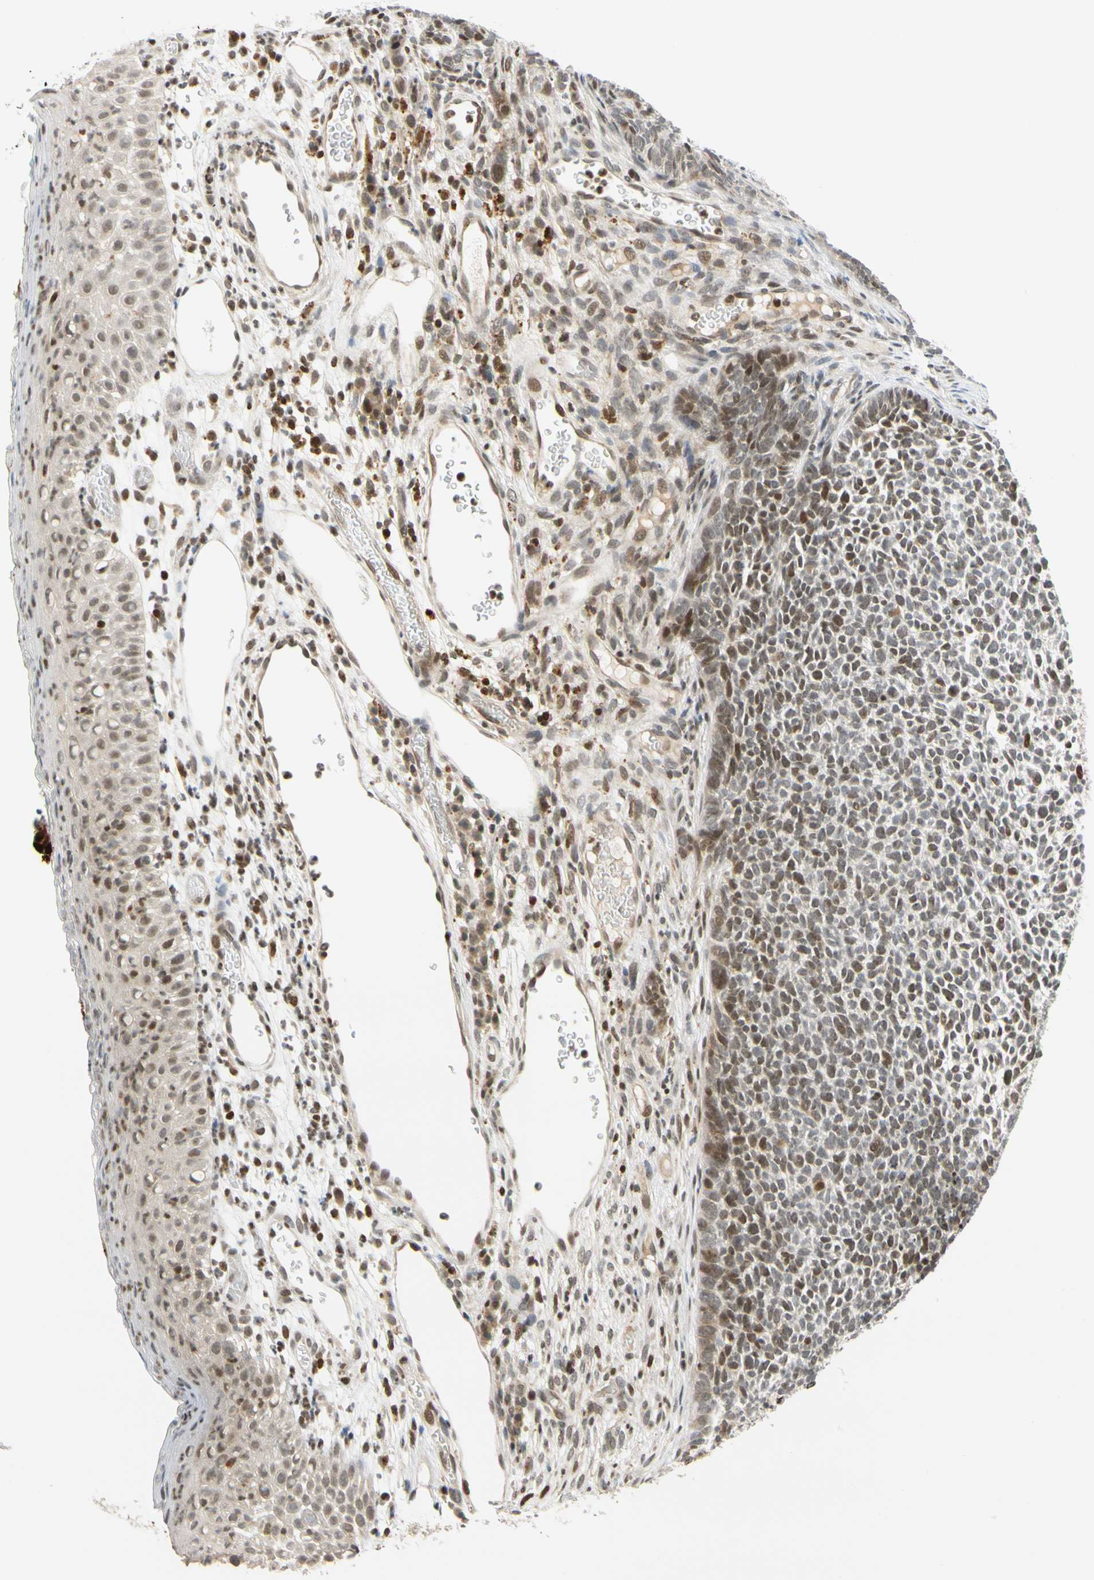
{"staining": {"intensity": "moderate", "quantity": "25%-75%", "location": "nuclear"}, "tissue": "skin cancer", "cell_type": "Tumor cells", "image_type": "cancer", "snomed": [{"axis": "morphology", "description": "Basal cell carcinoma"}, {"axis": "topography", "description": "Skin"}], "caption": "Approximately 25%-75% of tumor cells in human basal cell carcinoma (skin) exhibit moderate nuclear protein positivity as visualized by brown immunohistochemical staining.", "gene": "CDK7", "patient": {"sex": "female", "age": 84}}